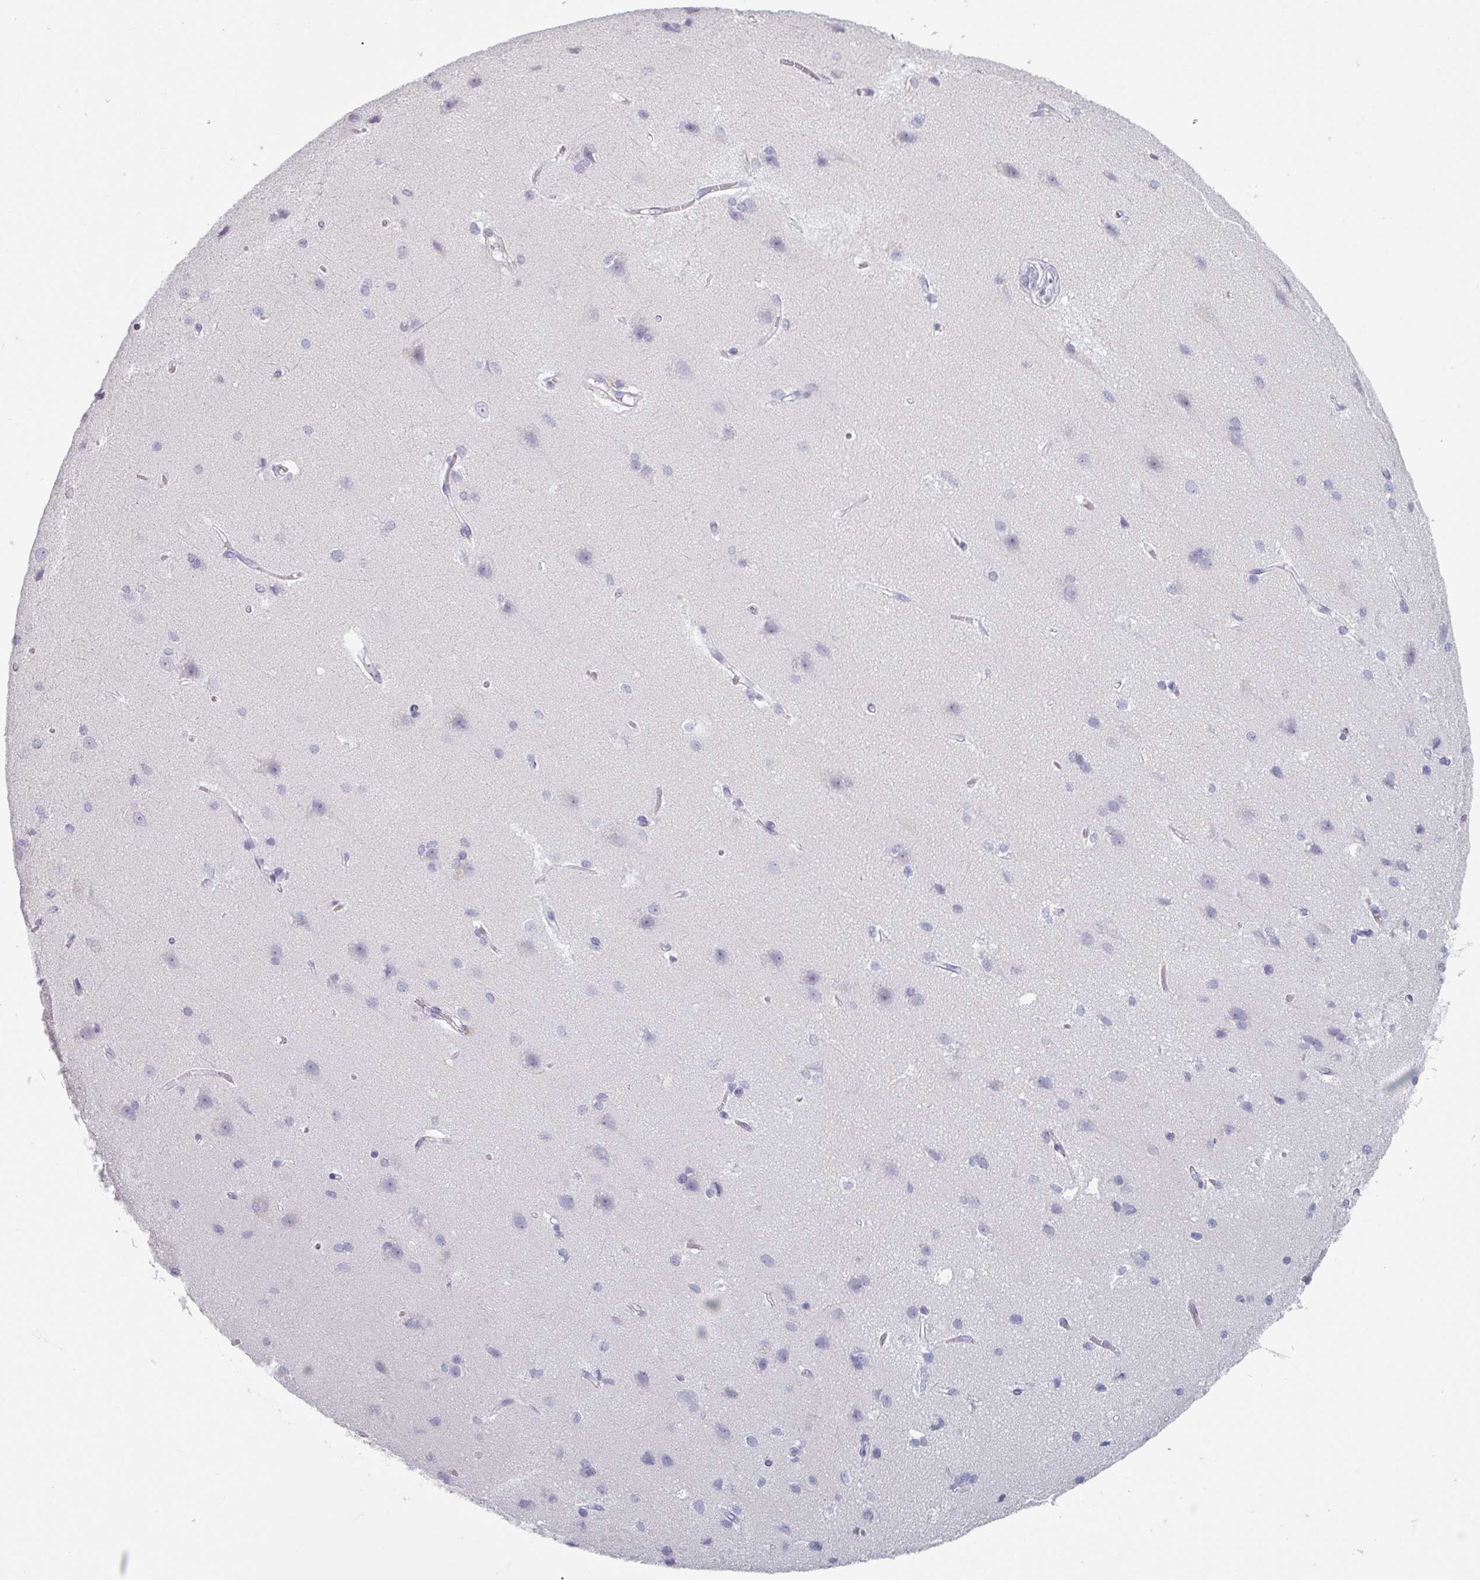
{"staining": {"intensity": "negative", "quantity": "none", "location": "none"}, "tissue": "cerebral cortex", "cell_type": "Endothelial cells", "image_type": "normal", "snomed": [{"axis": "morphology", "description": "Normal tissue, NOS"}, {"axis": "topography", "description": "Cerebral cortex"}], "caption": "Protein analysis of benign cerebral cortex exhibits no significant staining in endothelial cells. (Stains: DAB (3,3'-diaminobenzidine) immunohistochemistry (IHC) with hematoxylin counter stain, Microscopy: brightfield microscopy at high magnification).", "gene": "SLC35G2", "patient": {"sex": "male", "age": 37}}